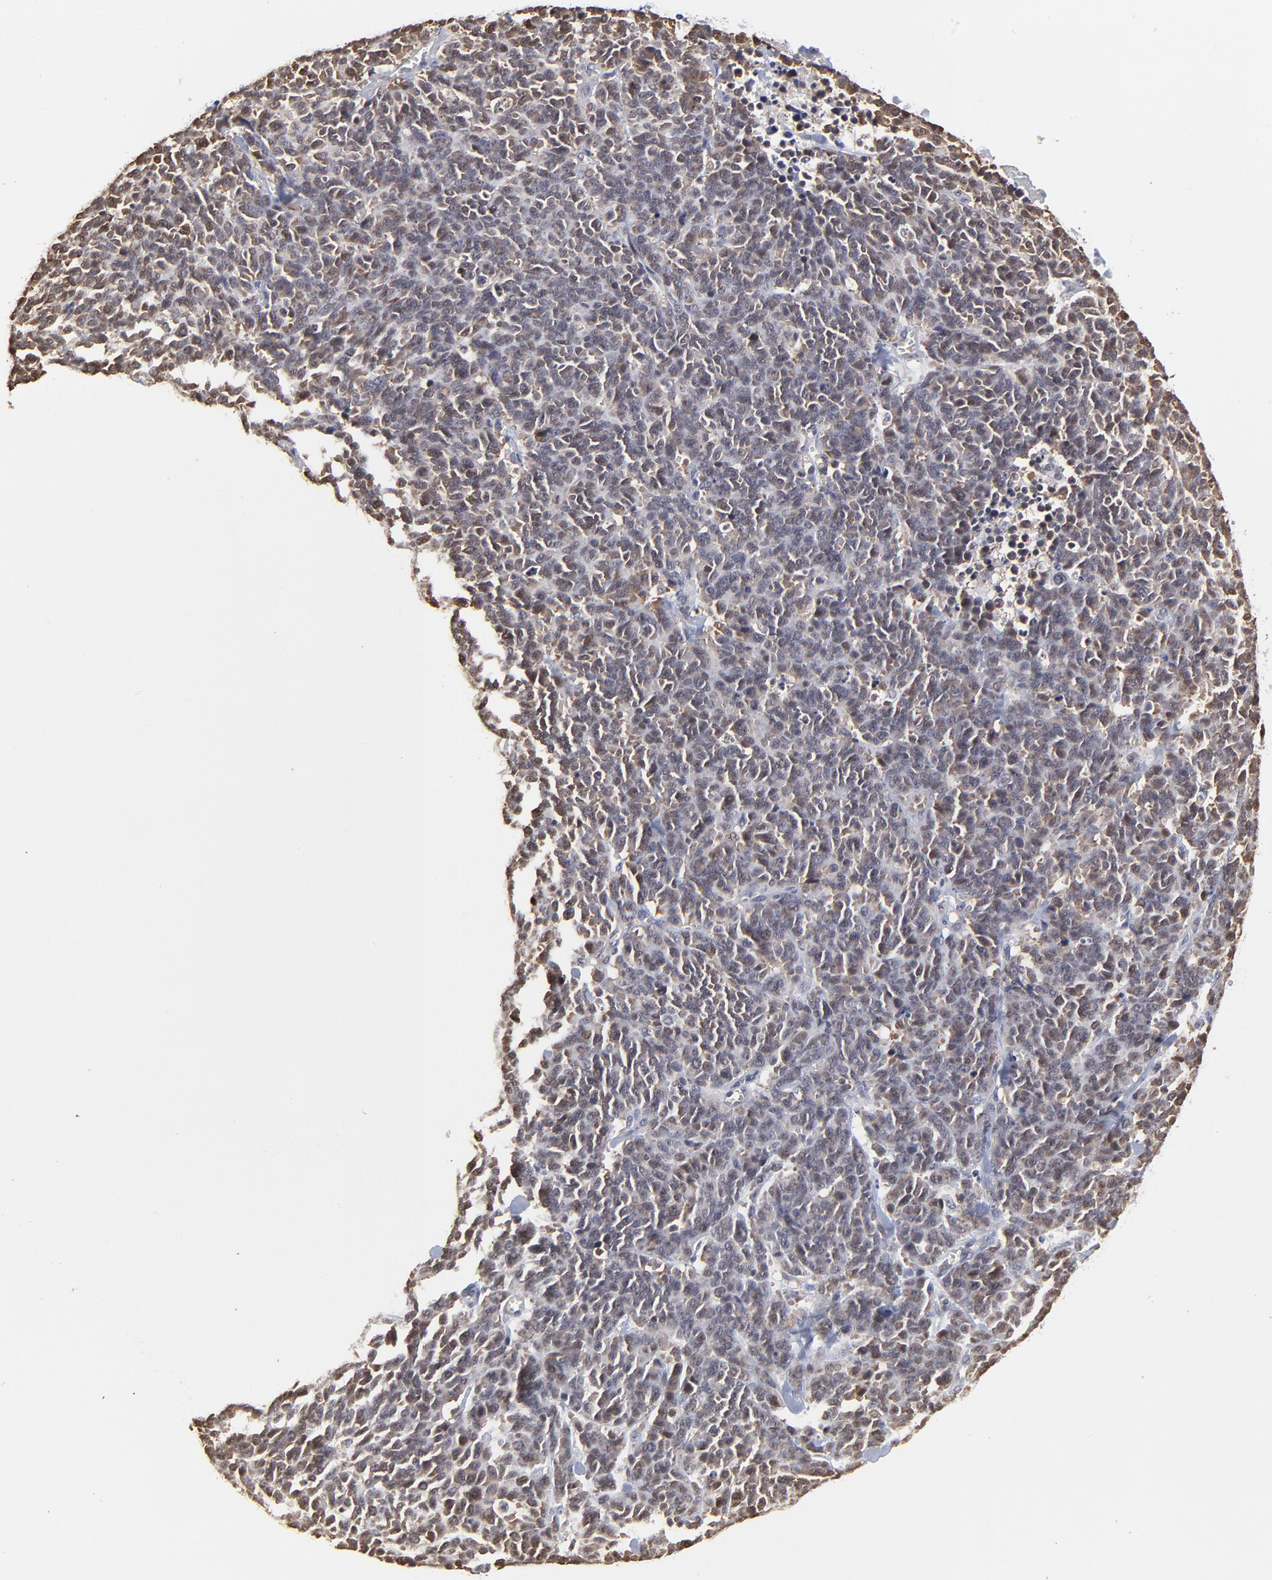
{"staining": {"intensity": "weak", "quantity": "25%-75%", "location": "cytoplasmic/membranous"}, "tissue": "lung cancer", "cell_type": "Tumor cells", "image_type": "cancer", "snomed": [{"axis": "morphology", "description": "Neoplasm, malignant, NOS"}, {"axis": "topography", "description": "Lung"}], "caption": "Malignant neoplasm (lung) stained for a protein demonstrates weak cytoplasmic/membranous positivity in tumor cells.", "gene": "CASP3", "patient": {"sex": "female", "age": 58}}